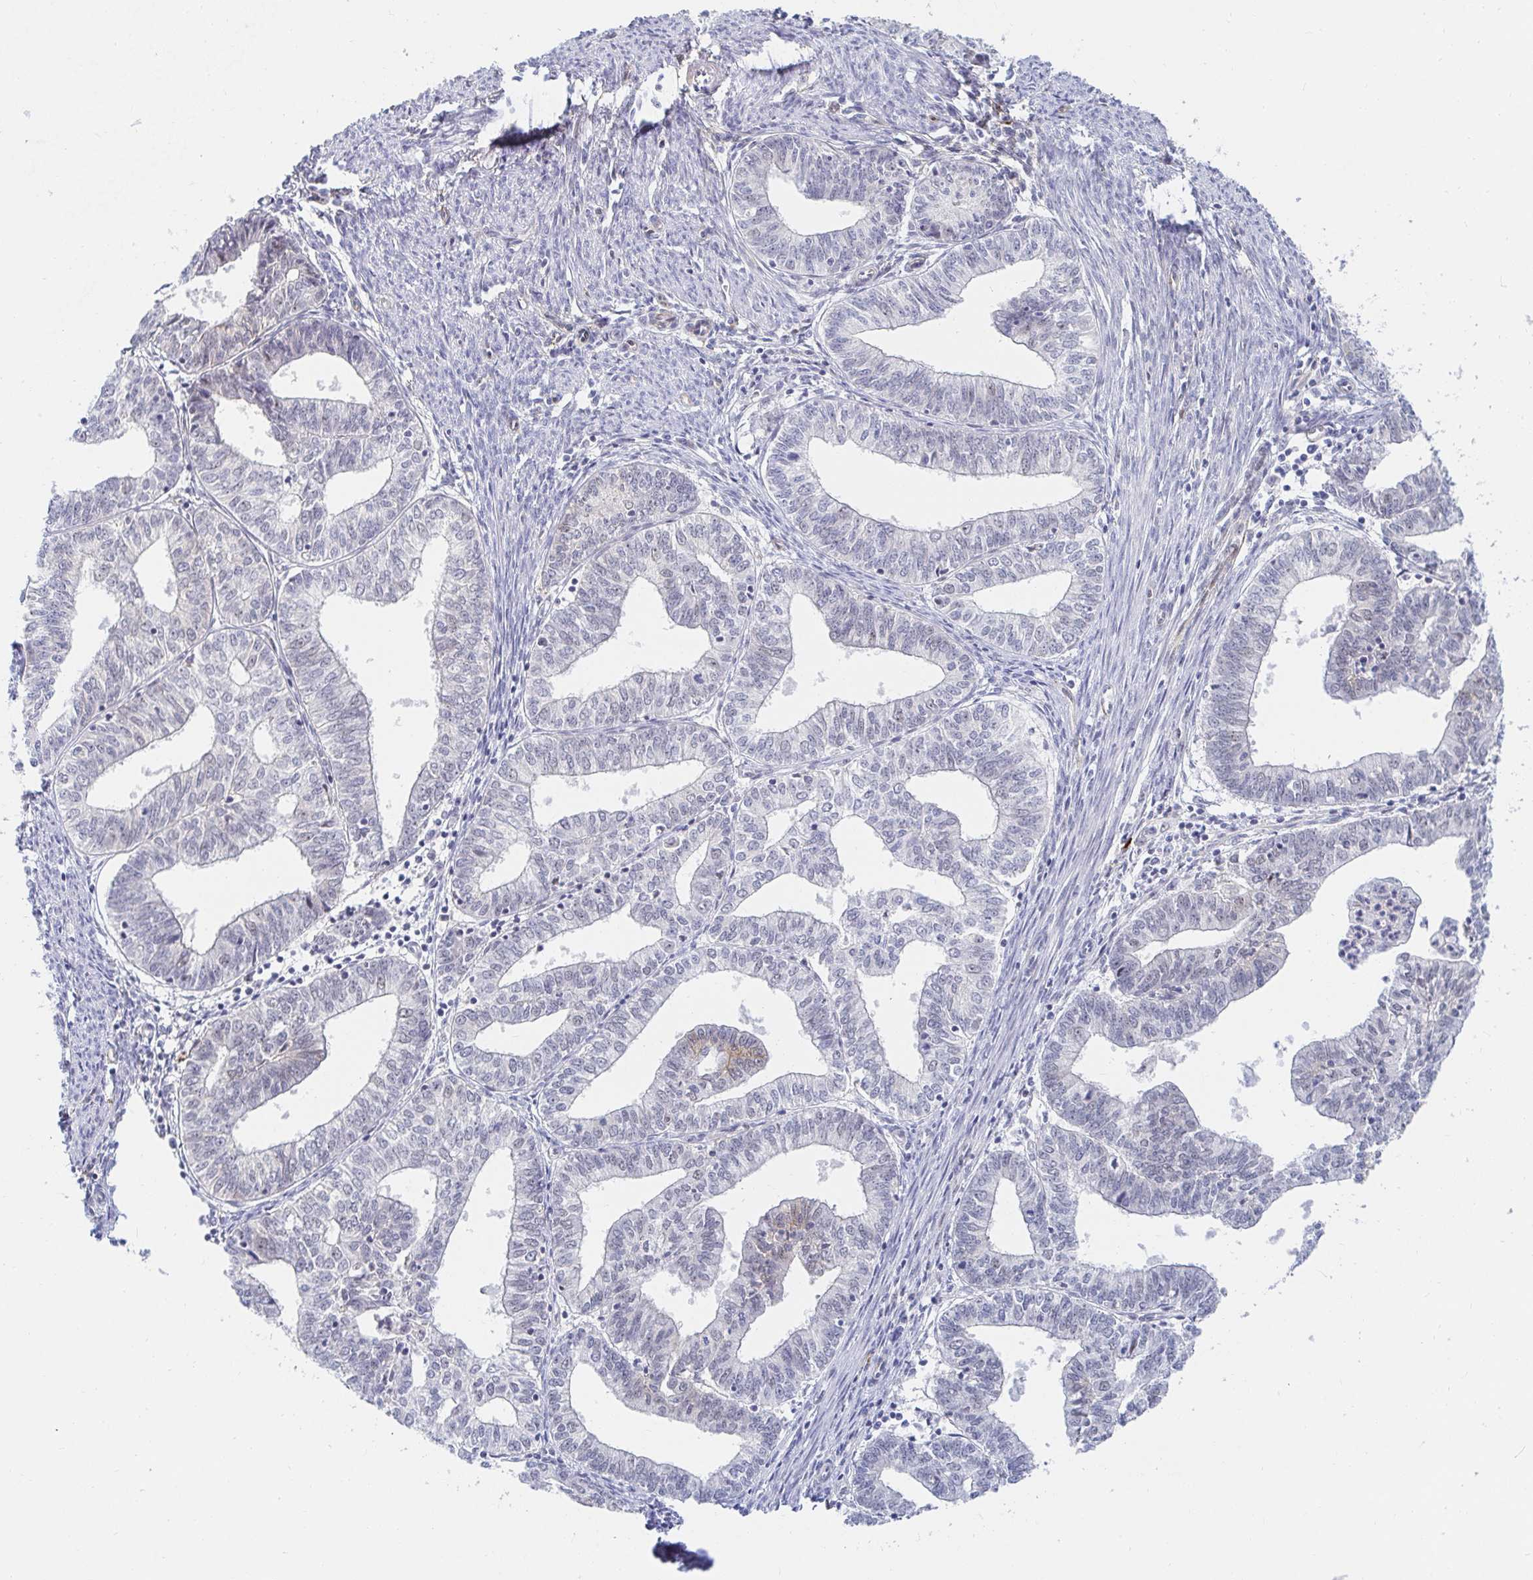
{"staining": {"intensity": "negative", "quantity": "none", "location": "none"}, "tissue": "endometrial cancer", "cell_type": "Tumor cells", "image_type": "cancer", "snomed": [{"axis": "morphology", "description": "Adenocarcinoma, NOS"}, {"axis": "topography", "description": "Endometrium"}], "caption": "Immunohistochemistry histopathology image of neoplastic tissue: human endometrial cancer stained with DAB reveals no significant protein positivity in tumor cells.", "gene": "COL28A1", "patient": {"sex": "female", "age": 61}}